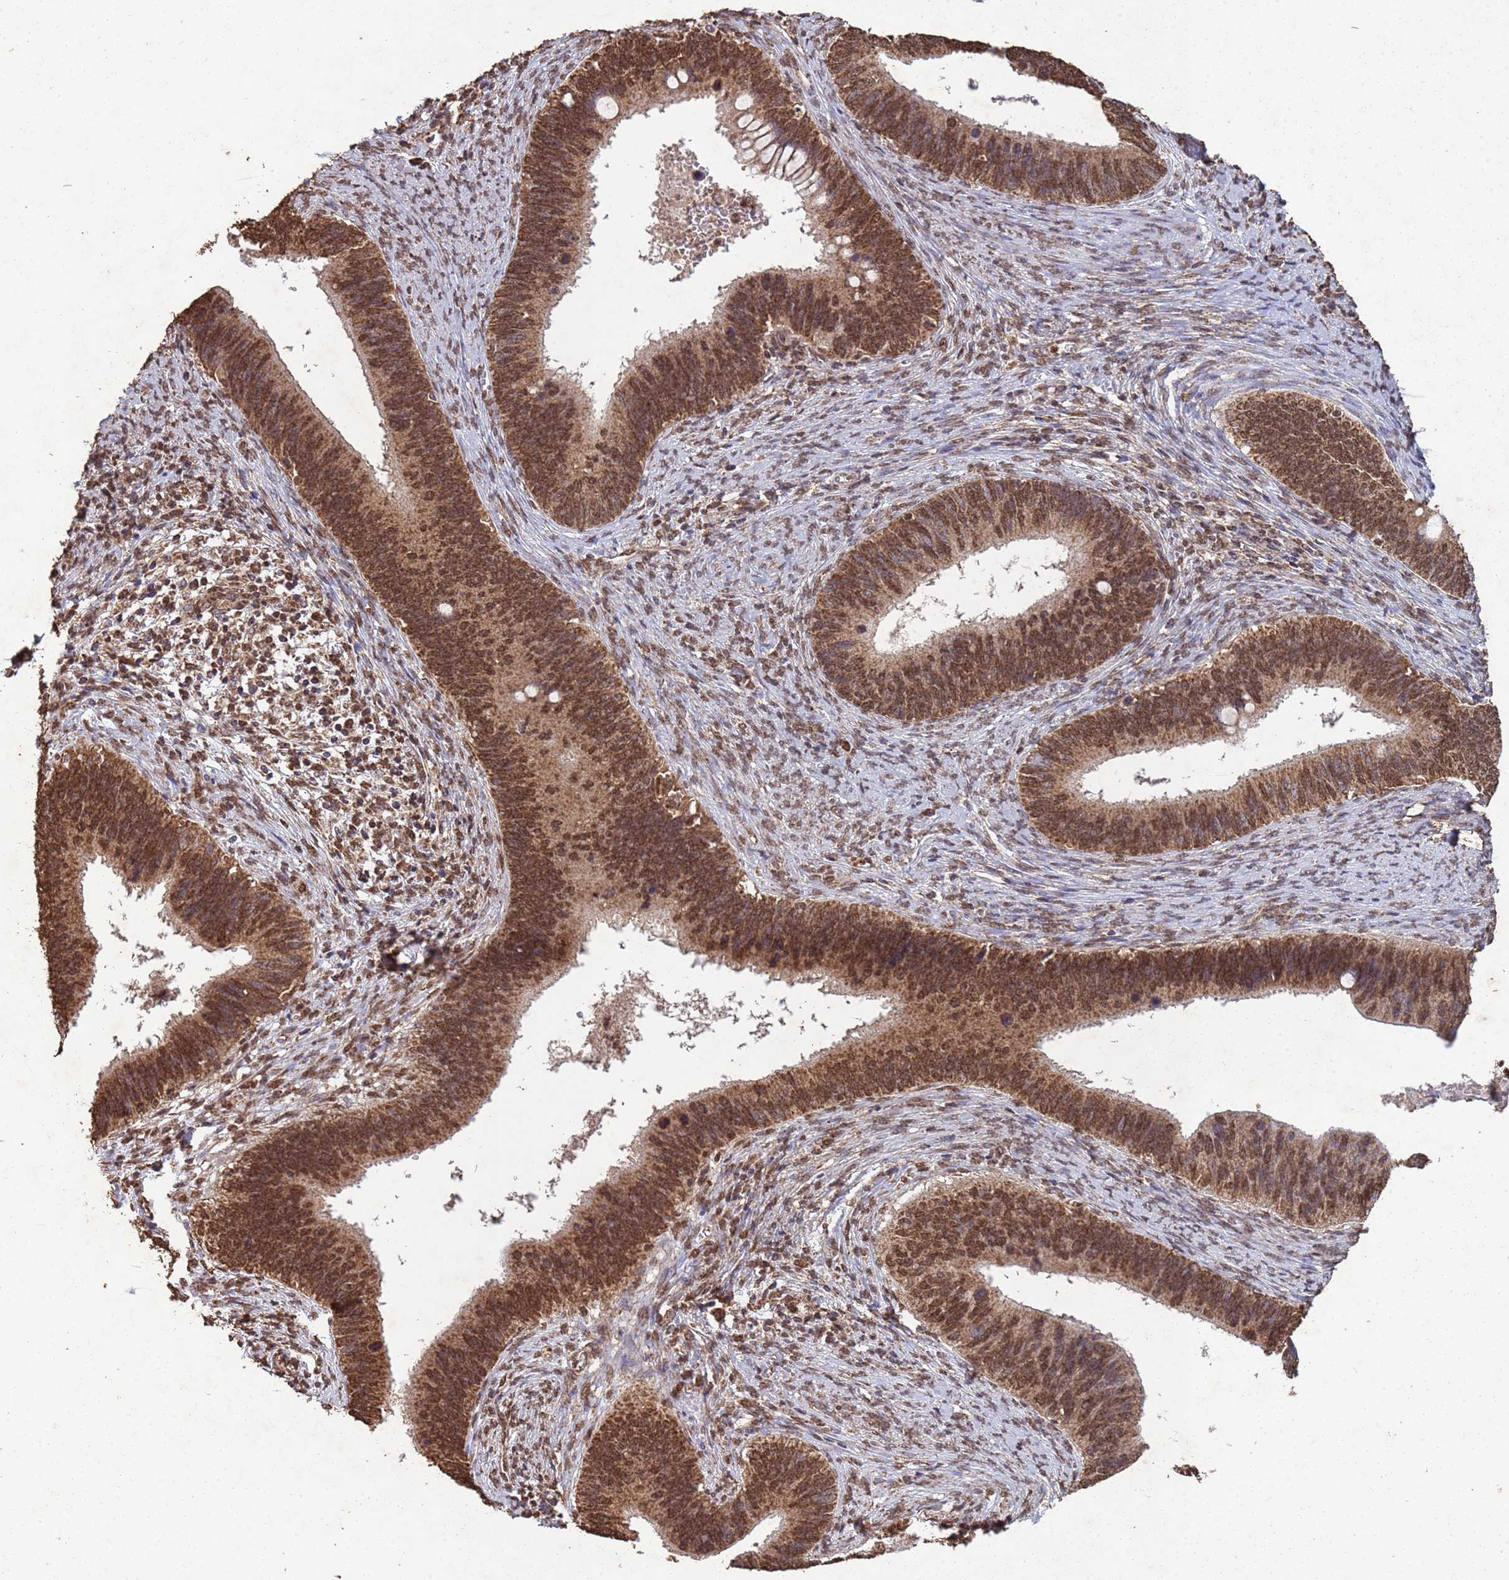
{"staining": {"intensity": "strong", "quantity": ">75%", "location": "nuclear"}, "tissue": "cervical cancer", "cell_type": "Tumor cells", "image_type": "cancer", "snomed": [{"axis": "morphology", "description": "Adenocarcinoma, NOS"}, {"axis": "topography", "description": "Cervix"}], "caption": "Immunohistochemical staining of cervical adenocarcinoma exhibits high levels of strong nuclear staining in about >75% of tumor cells.", "gene": "HDAC10", "patient": {"sex": "female", "age": 42}}